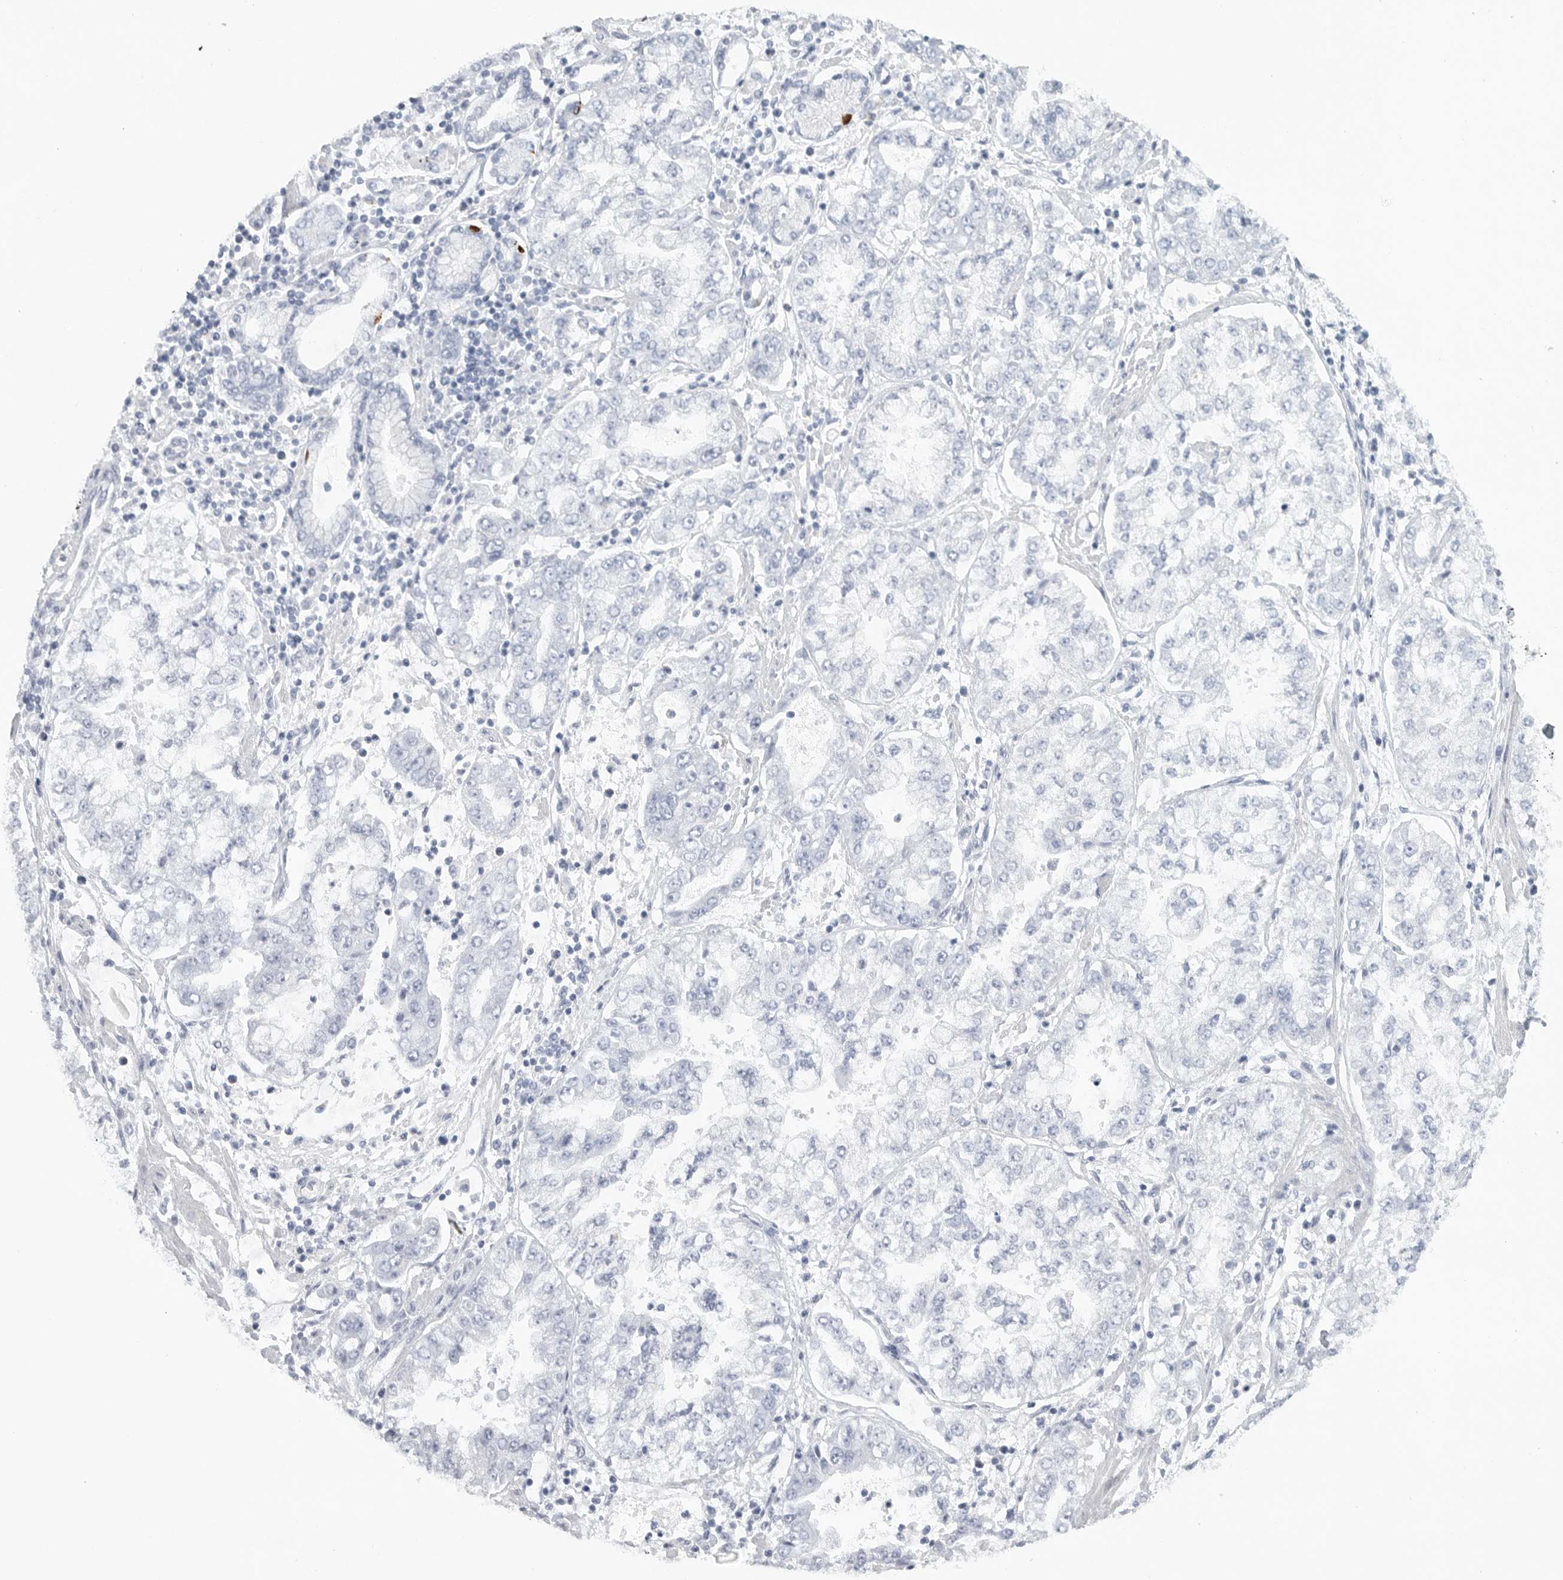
{"staining": {"intensity": "negative", "quantity": "none", "location": "none"}, "tissue": "stomach cancer", "cell_type": "Tumor cells", "image_type": "cancer", "snomed": [{"axis": "morphology", "description": "Adenocarcinoma, NOS"}, {"axis": "topography", "description": "Stomach"}], "caption": "Adenocarcinoma (stomach) stained for a protein using immunohistochemistry (IHC) shows no positivity tumor cells.", "gene": "TNR", "patient": {"sex": "male", "age": 76}}